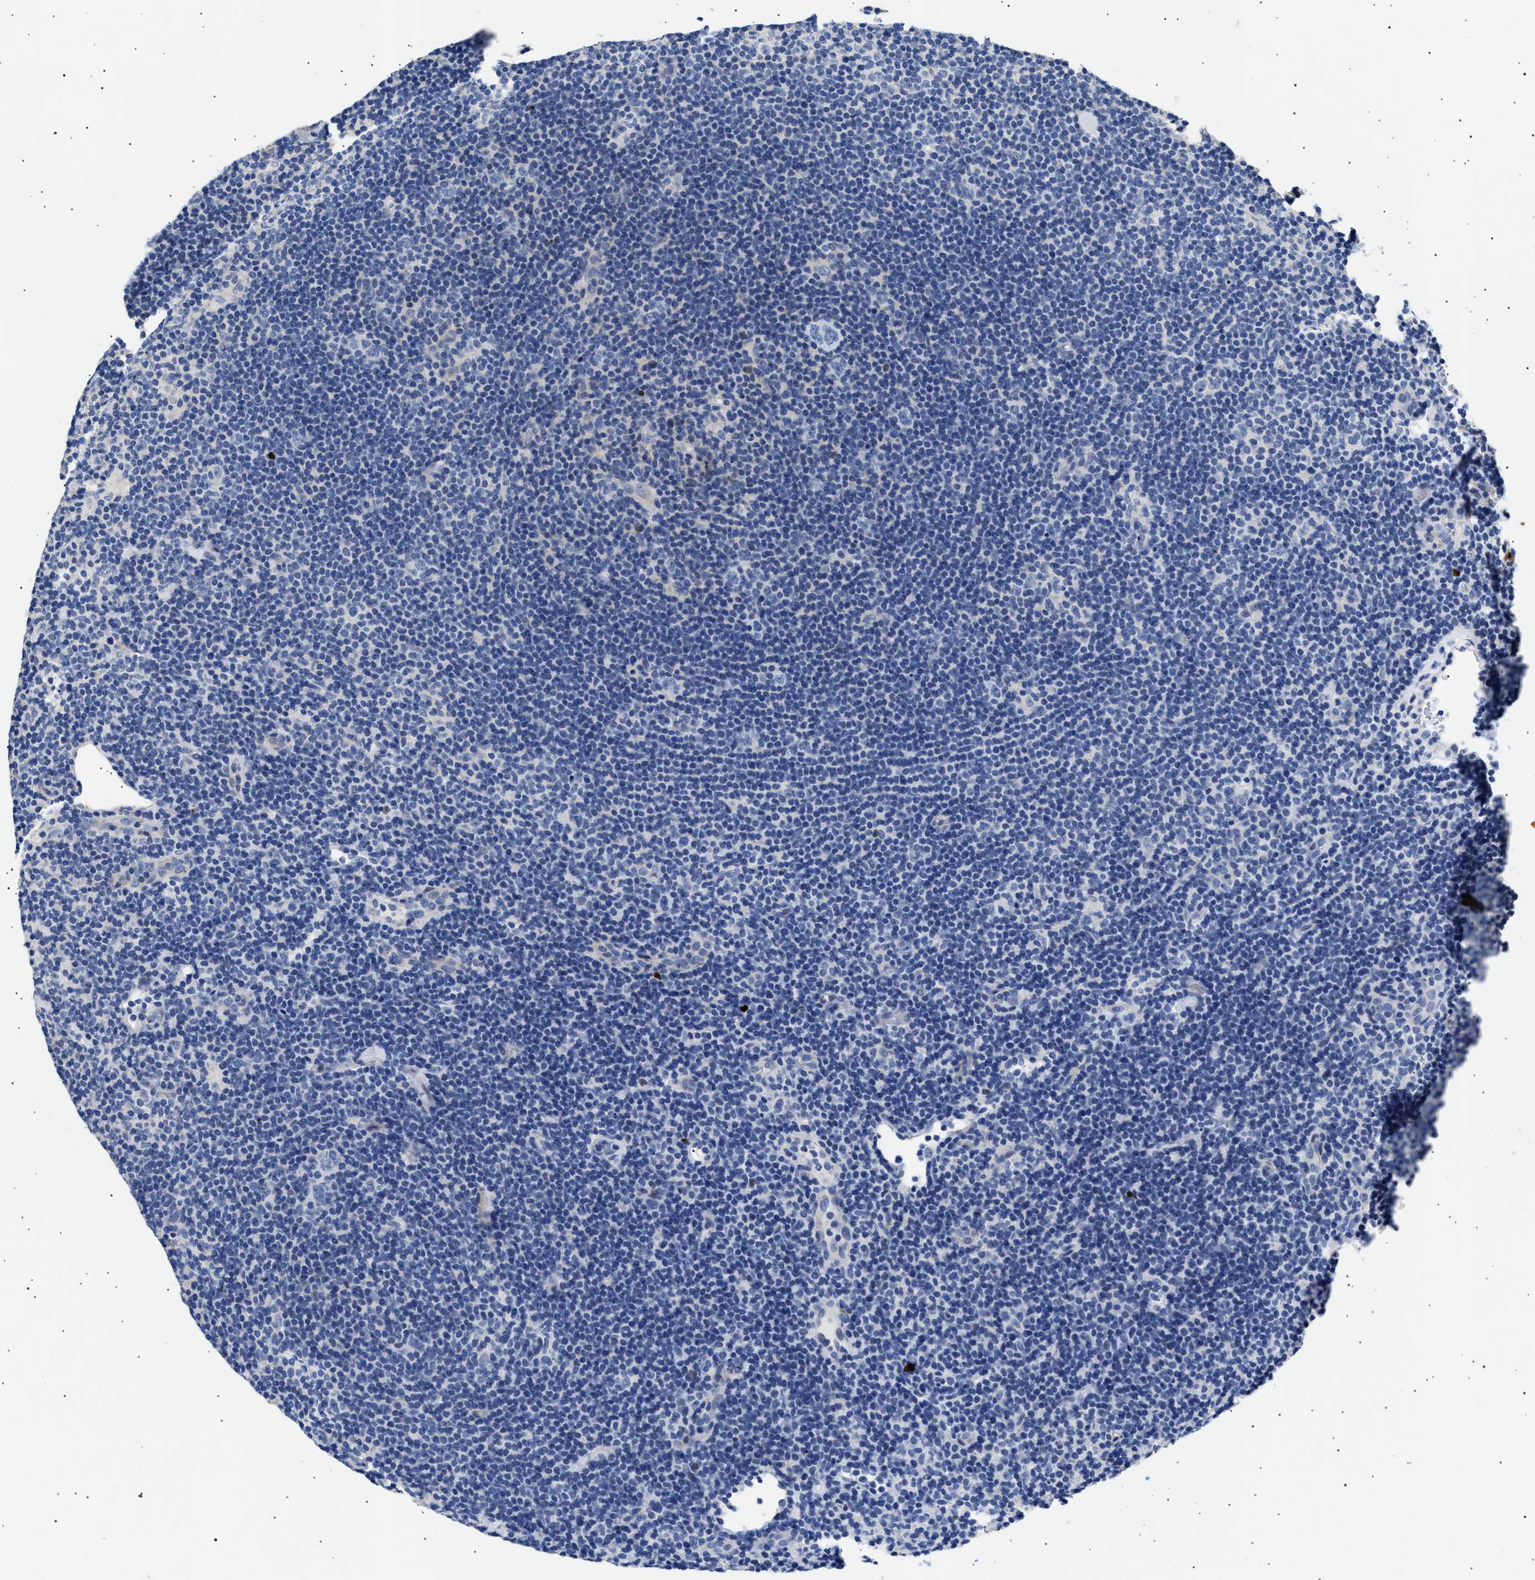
{"staining": {"intensity": "negative", "quantity": "none", "location": "none"}, "tissue": "lymphoma", "cell_type": "Tumor cells", "image_type": "cancer", "snomed": [{"axis": "morphology", "description": "Hodgkin's disease, NOS"}, {"axis": "topography", "description": "Lymph node"}], "caption": "This photomicrograph is of Hodgkin's disease stained with immunohistochemistry (IHC) to label a protein in brown with the nuclei are counter-stained blue. There is no positivity in tumor cells.", "gene": "HEMGN", "patient": {"sex": "female", "age": 57}}